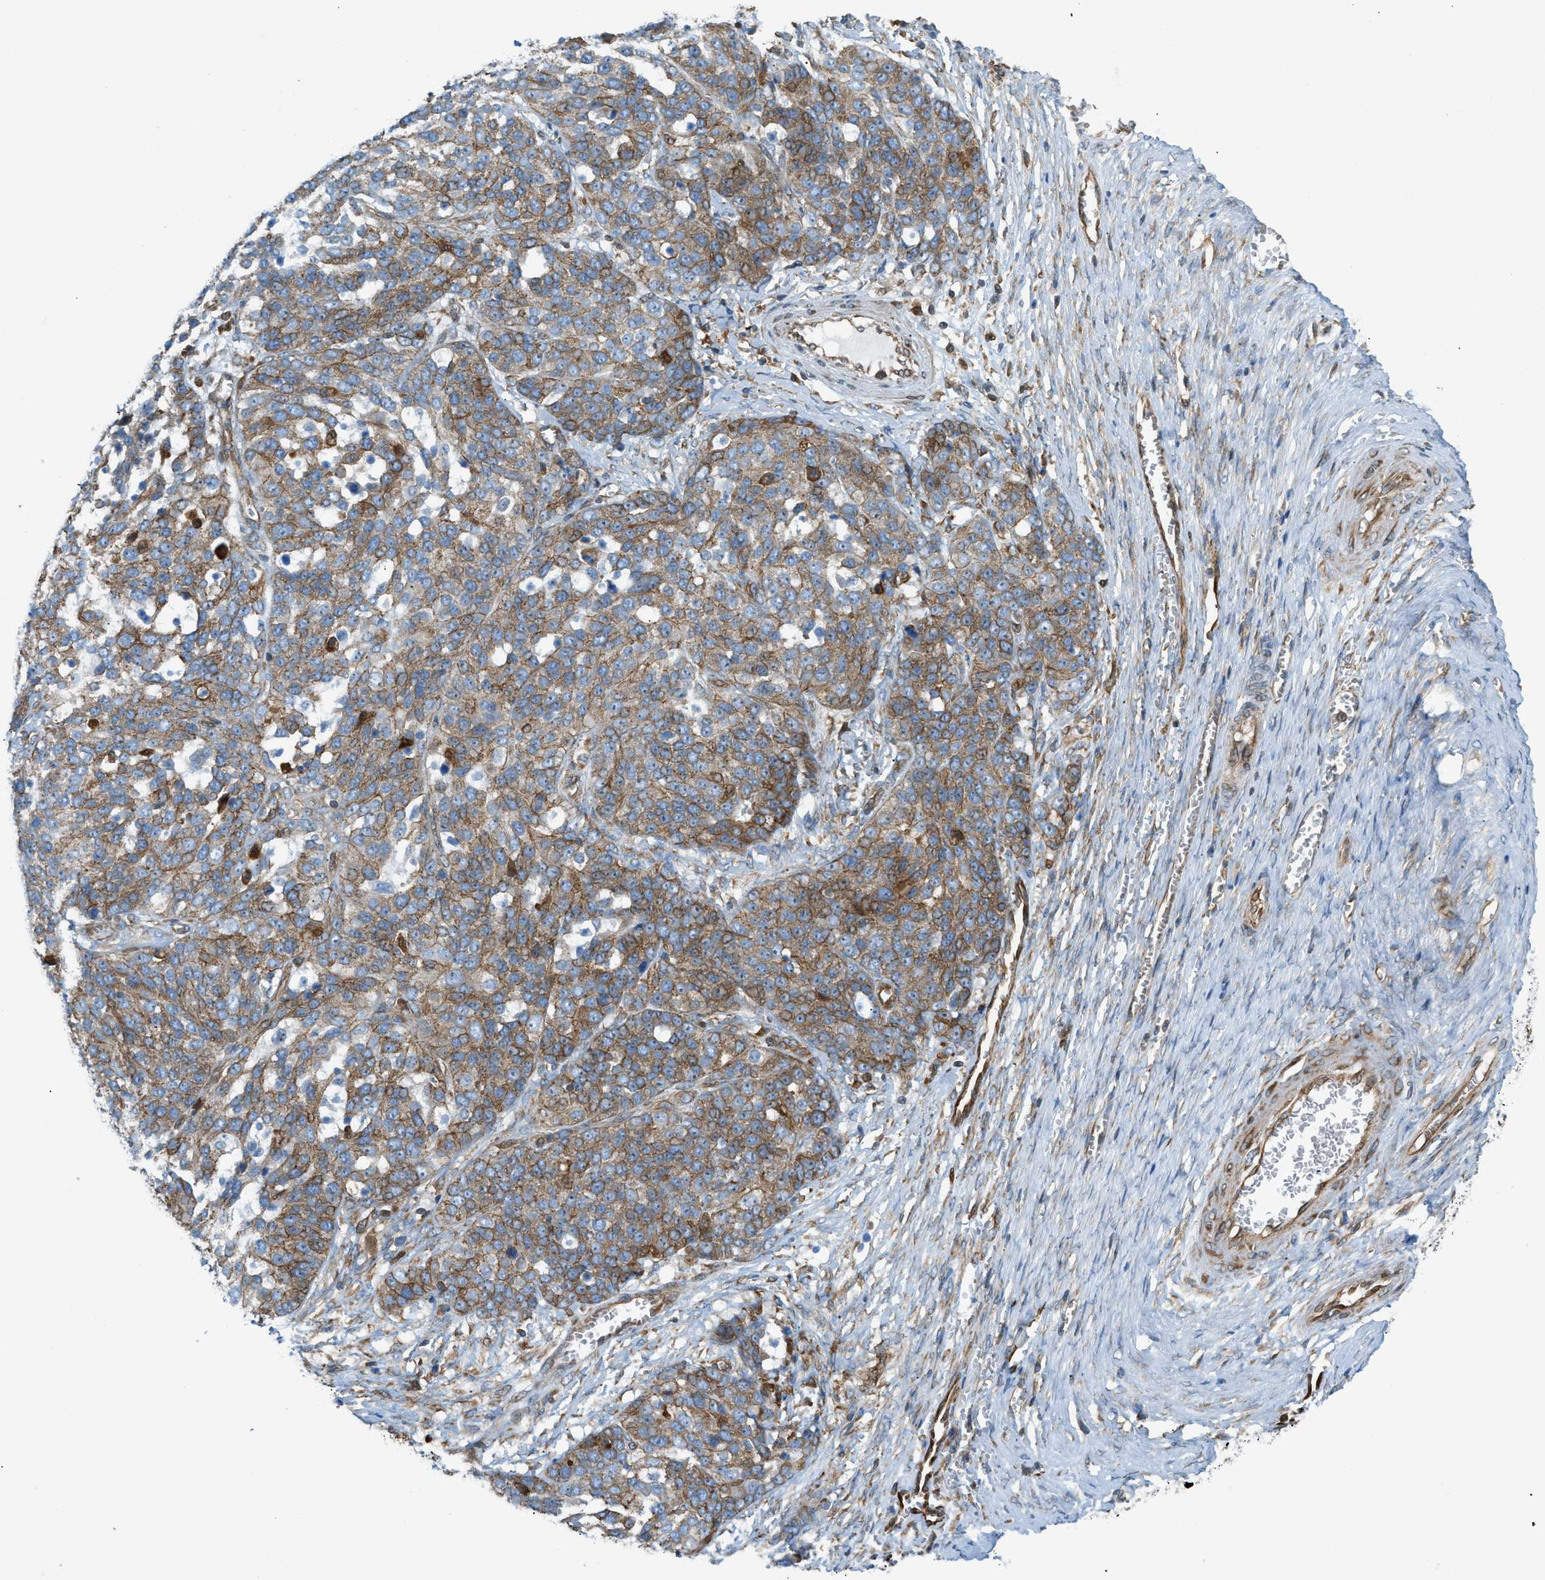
{"staining": {"intensity": "moderate", "quantity": ">75%", "location": "cytoplasmic/membranous"}, "tissue": "ovarian cancer", "cell_type": "Tumor cells", "image_type": "cancer", "snomed": [{"axis": "morphology", "description": "Cystadenocarcinoma, serous, NOS"}, {"axis": "topography", "description": "Ovary"}], "caption": "This photomicrograph exhibits IHC staining of serous cystadenocarcinoma (ovarian), with medium moderate cytoplasmic/membranous expression in approximately >75% of tumor cells.", "gene": "DMAC1", "patient": {"sex": "female", "age": 44}}